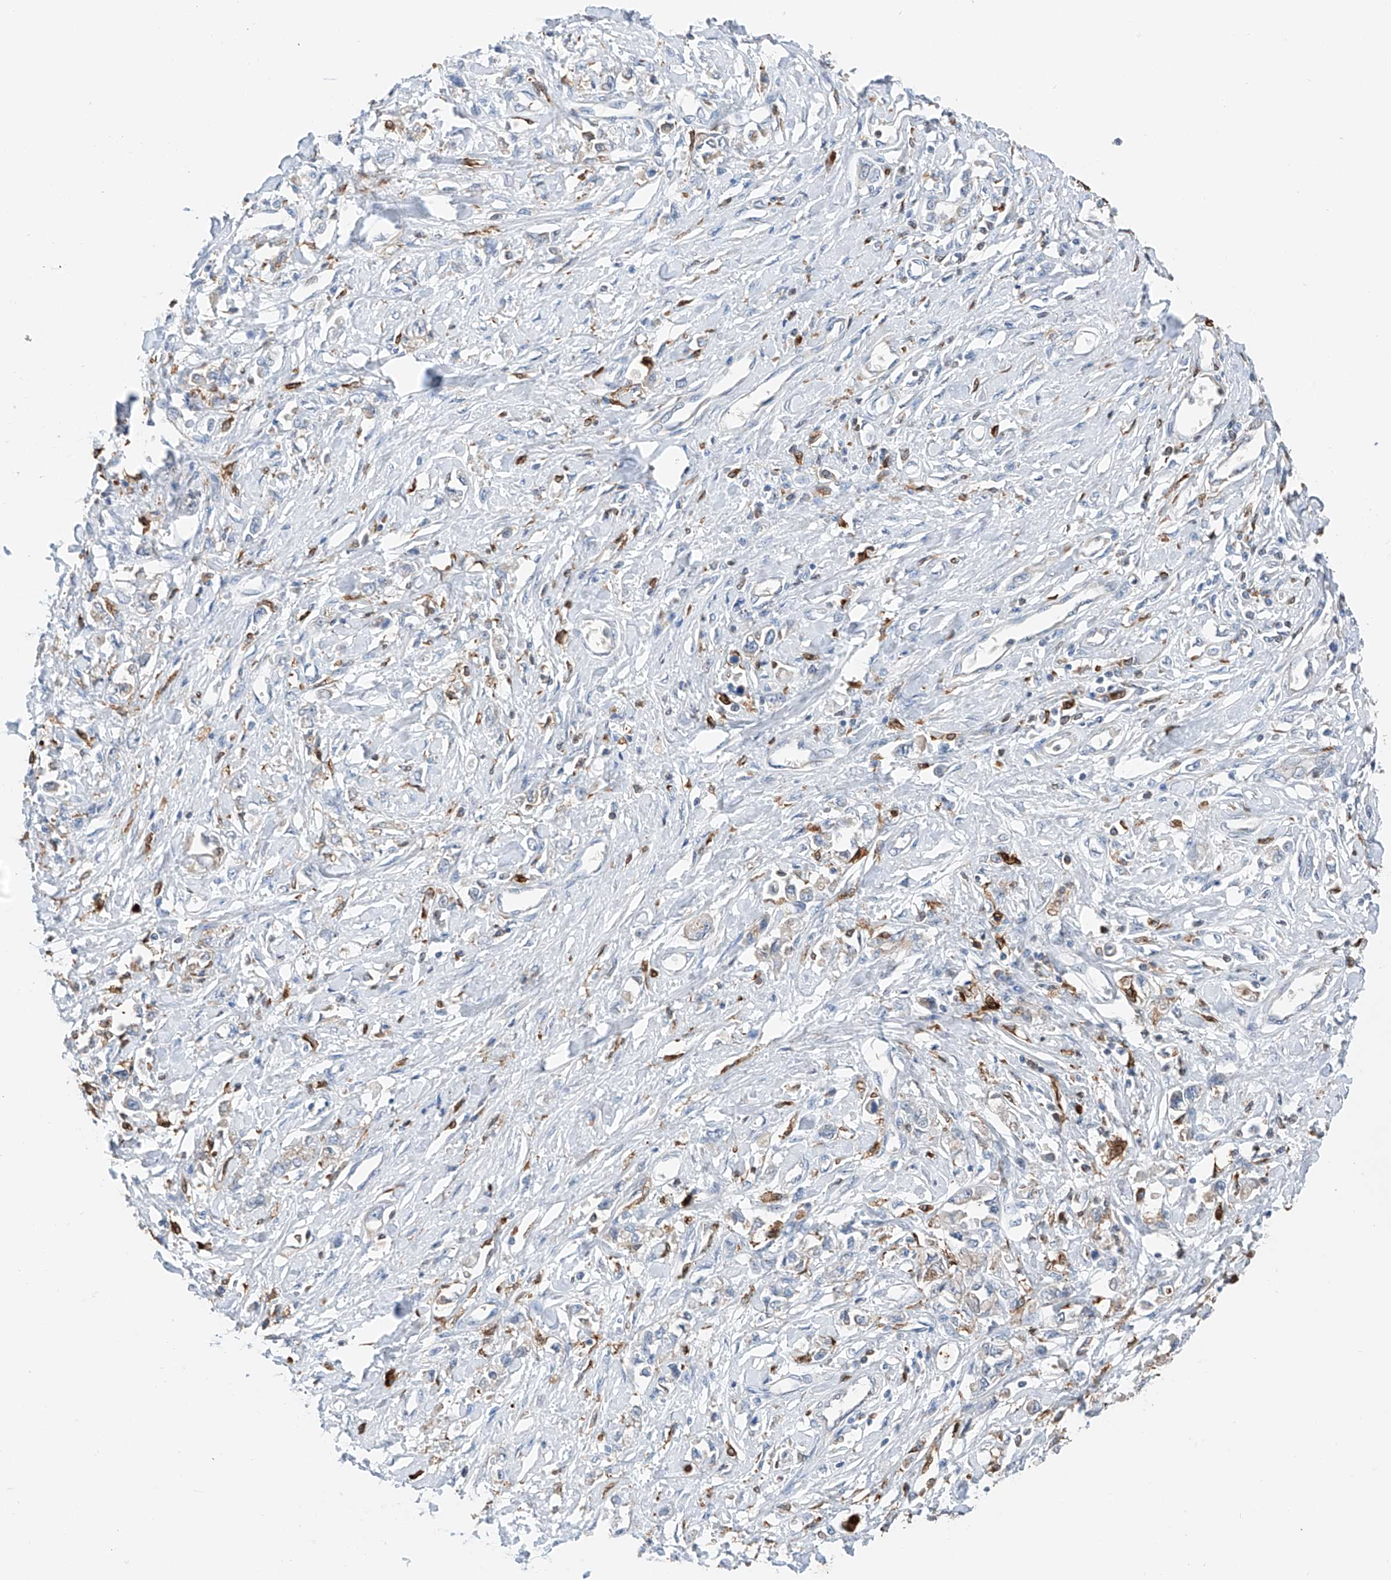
{"staining": {"intensity": "weak", "quantity": "<25%", "location": "cytoplasmic/membranous"}, "tissue": "stomach cancer", "cell_type": "Tumor cells", "image_type": "cancer", "snomed": [{"axis": "morphology", "description": "Adenocarcinoma, NOS"}, {"axis": "topography", "description": "Stomach"}], "caption": "Tumor cells show no significant positivity in stomach cancer.", "gene": "TBXAS1", "patient": {"sex": "female", "age": 76}}